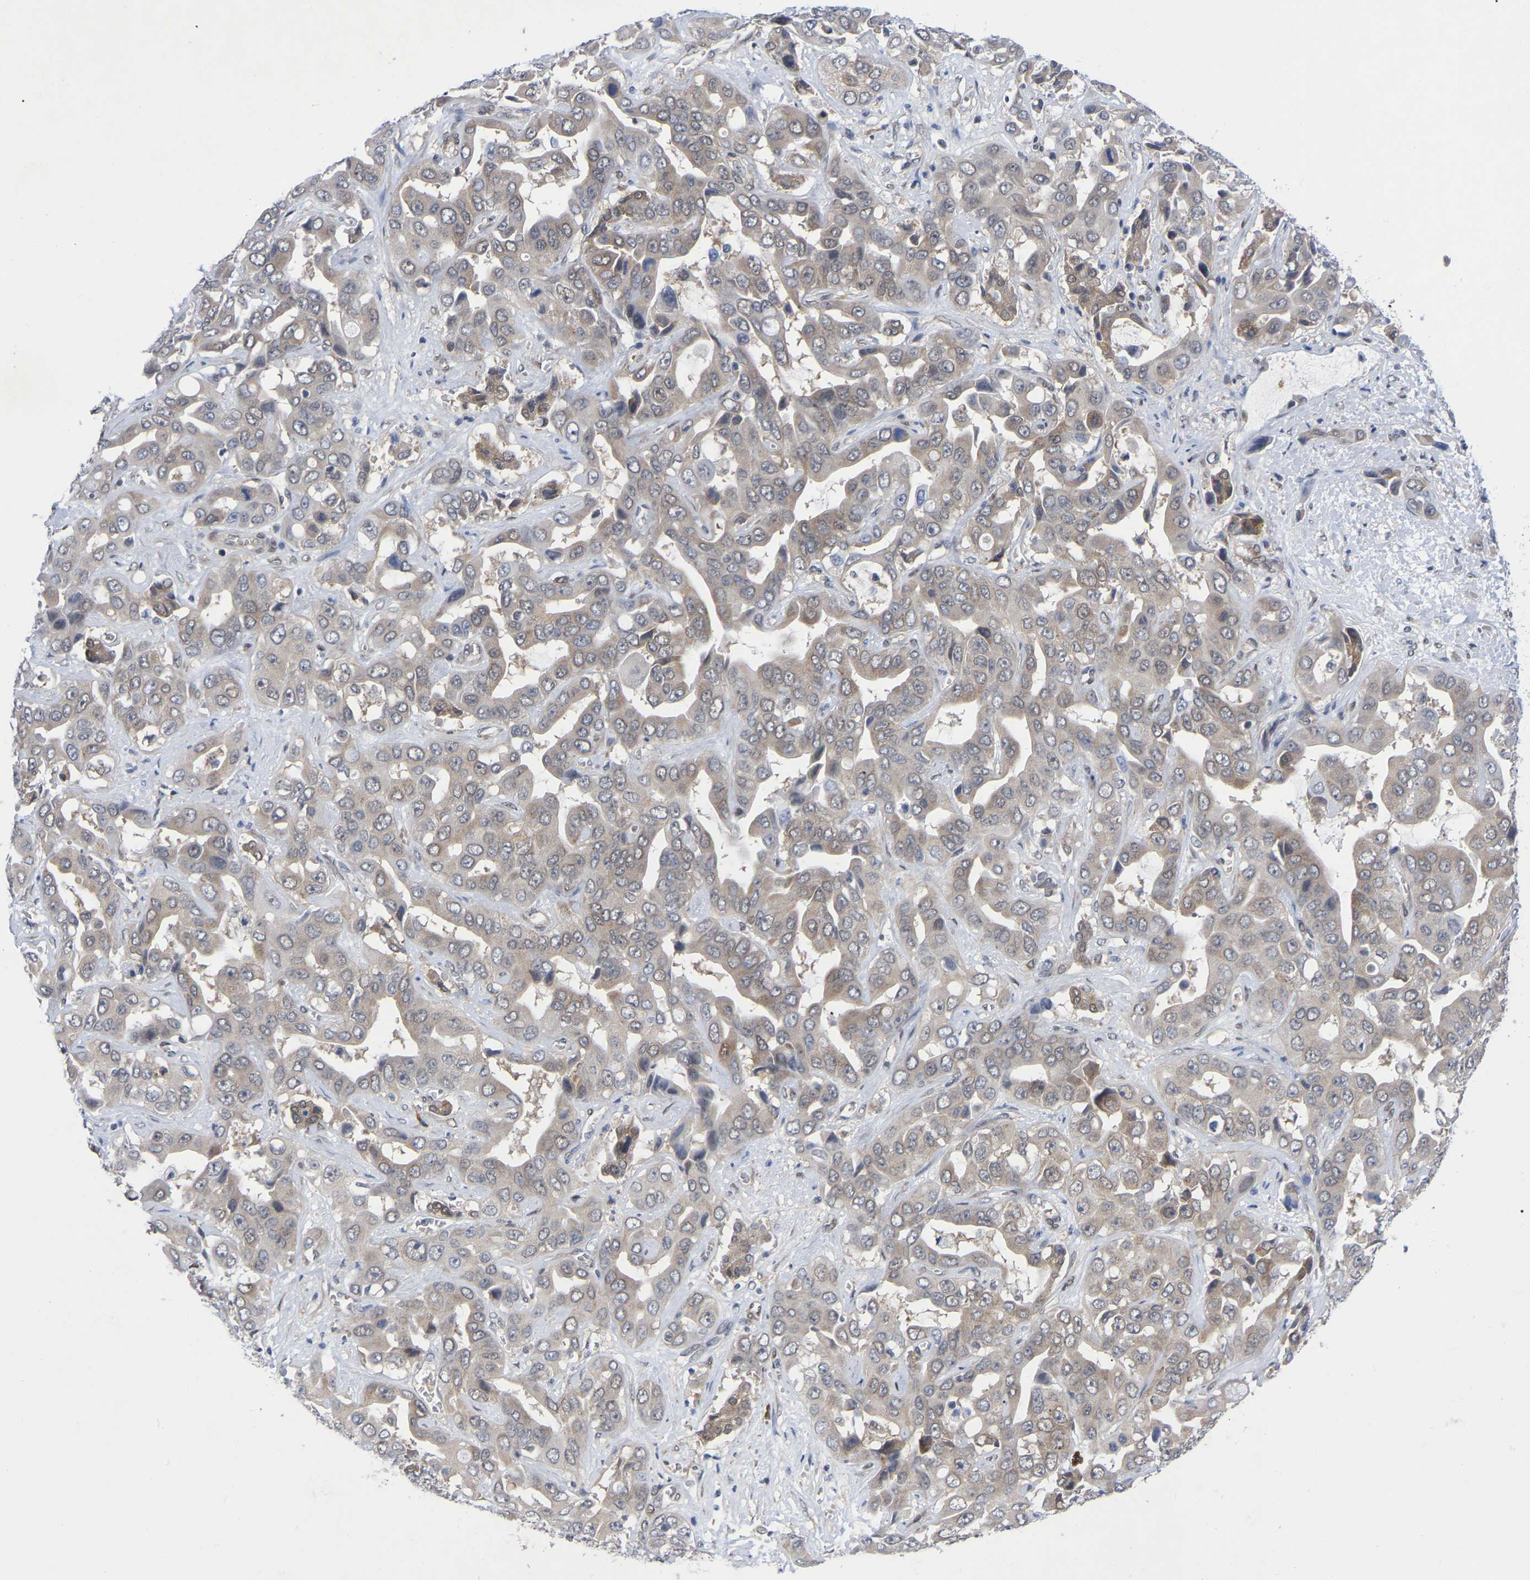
{"staining": {"intensity": "weak", "quantity": "<25%", "location": "cytoplasmic/membranous"}, "tissue": "liver cancer", "cell_type": "Tumor cells", "image_type": "cancer", "snomed": [{"axis": "morphology", "description": "Cholangiocarcinoma"}, {"axis": "topography", "description": "Liver"}], "caption": "DAB (3,3'-diaminobenzidine) immunohistochemical staining of human cholangiocarcinoma (liver) demonstrates no significant positivity in tumor cells.", "gene": "UBE4B", "patient": {"sex": "female", "age": 52}}